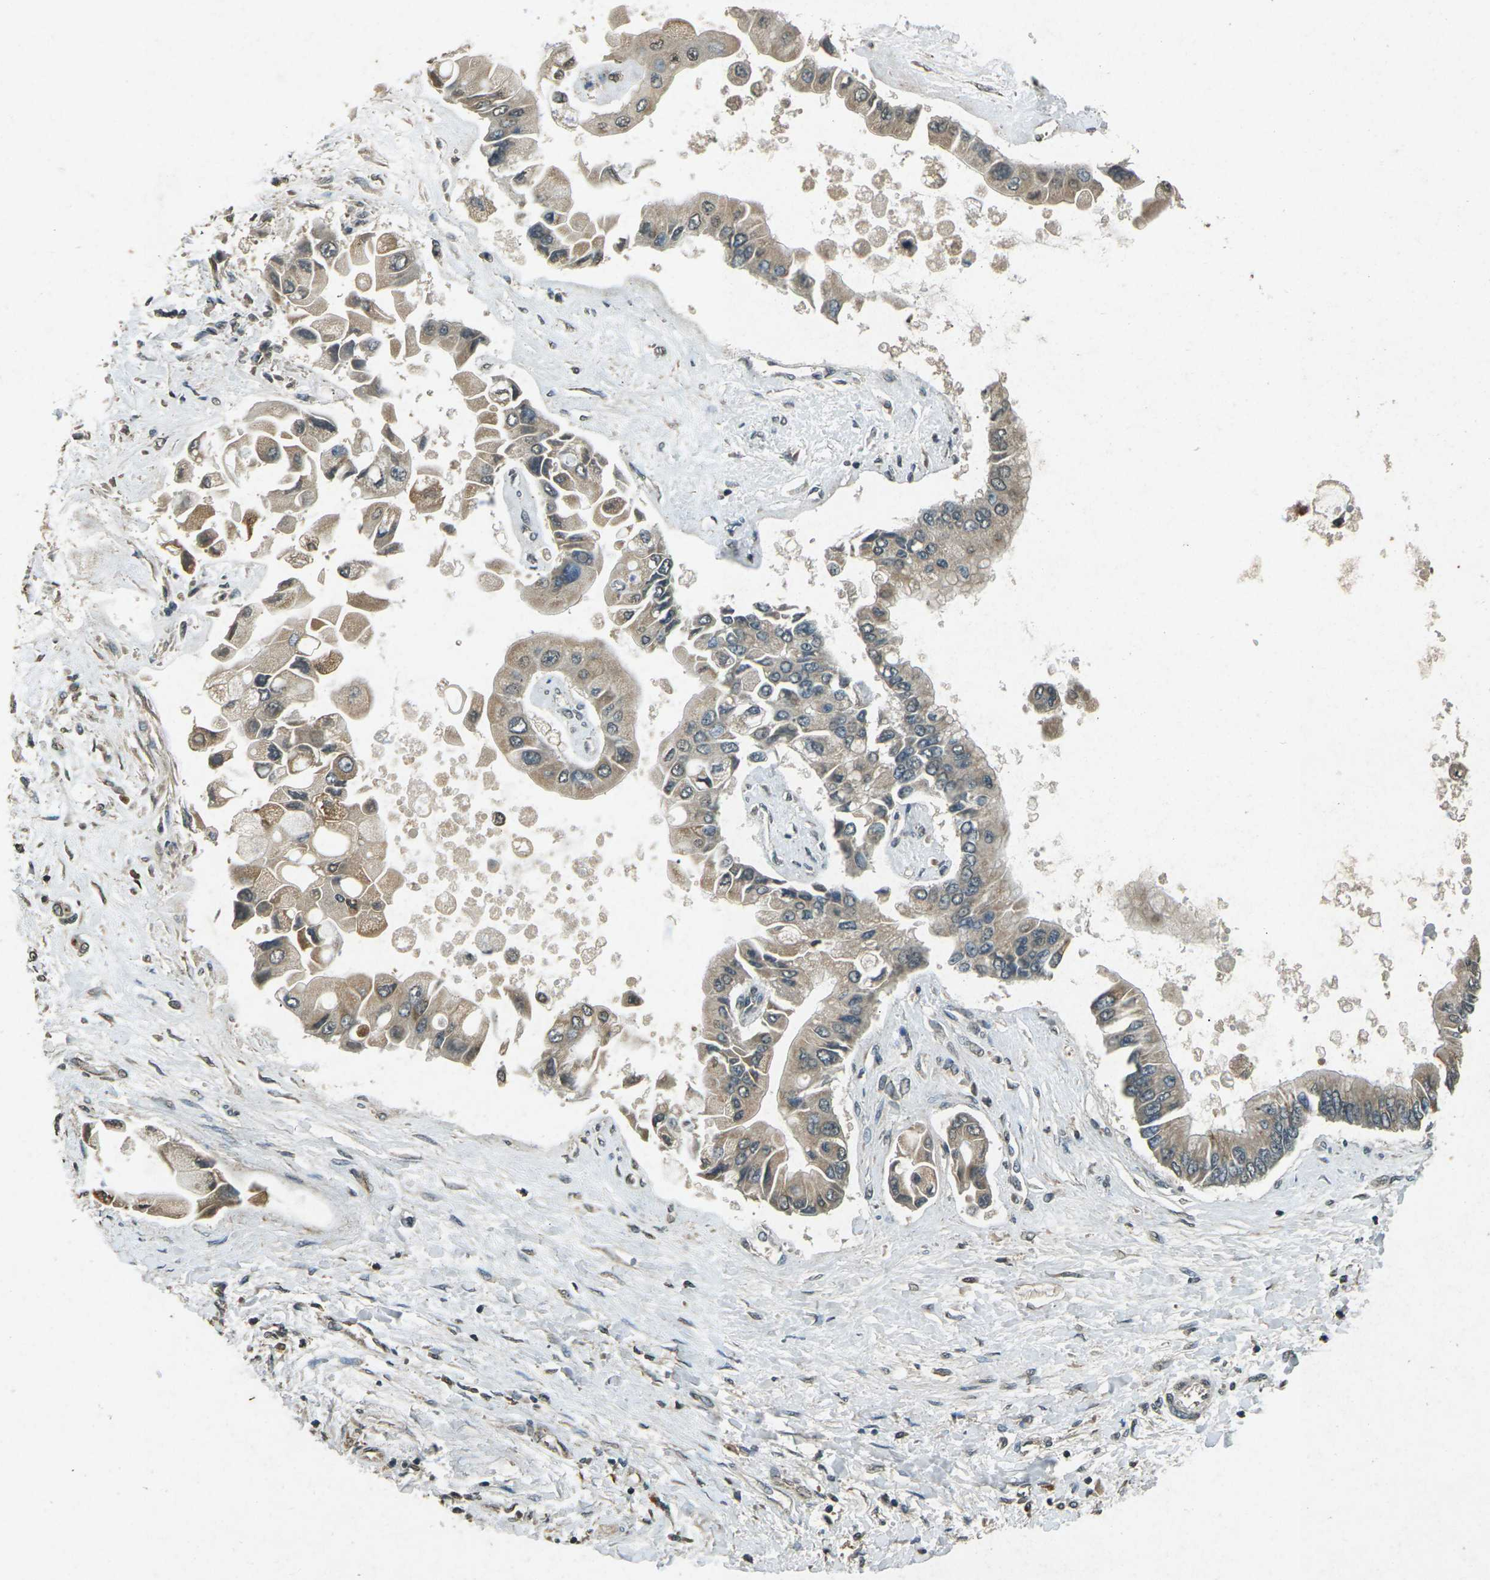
{"staining": {"intensity": "moderate", "quantity": ">75%", "location": "cytoplasmic/membranous"}, "tissue": "liver cancer", "cell_type": "Tumor cells", "image_type": "cancer", "snomed": [{"axis": "morphology", "description": "Cholangiocarcinoma"}, {"axis": "topography", "description": "Liver"}], "caption": "High-magnification brightfield microscopy of liver cholangiocarcinoma stained with DAB (3,3'-diaminobenzidine) (brown) and counterstained with hematoxylin (blue). tumor cells exhibit moderate cytoplasmic/membranous expression is seen in approximately>75% of cells. (Stains: DAB in brown, nuclei in blue, Microscopy: brightfield microscopy at high magnification).", "gene": "PDE2A", "patient": {"sex": "male", "age": 50}}